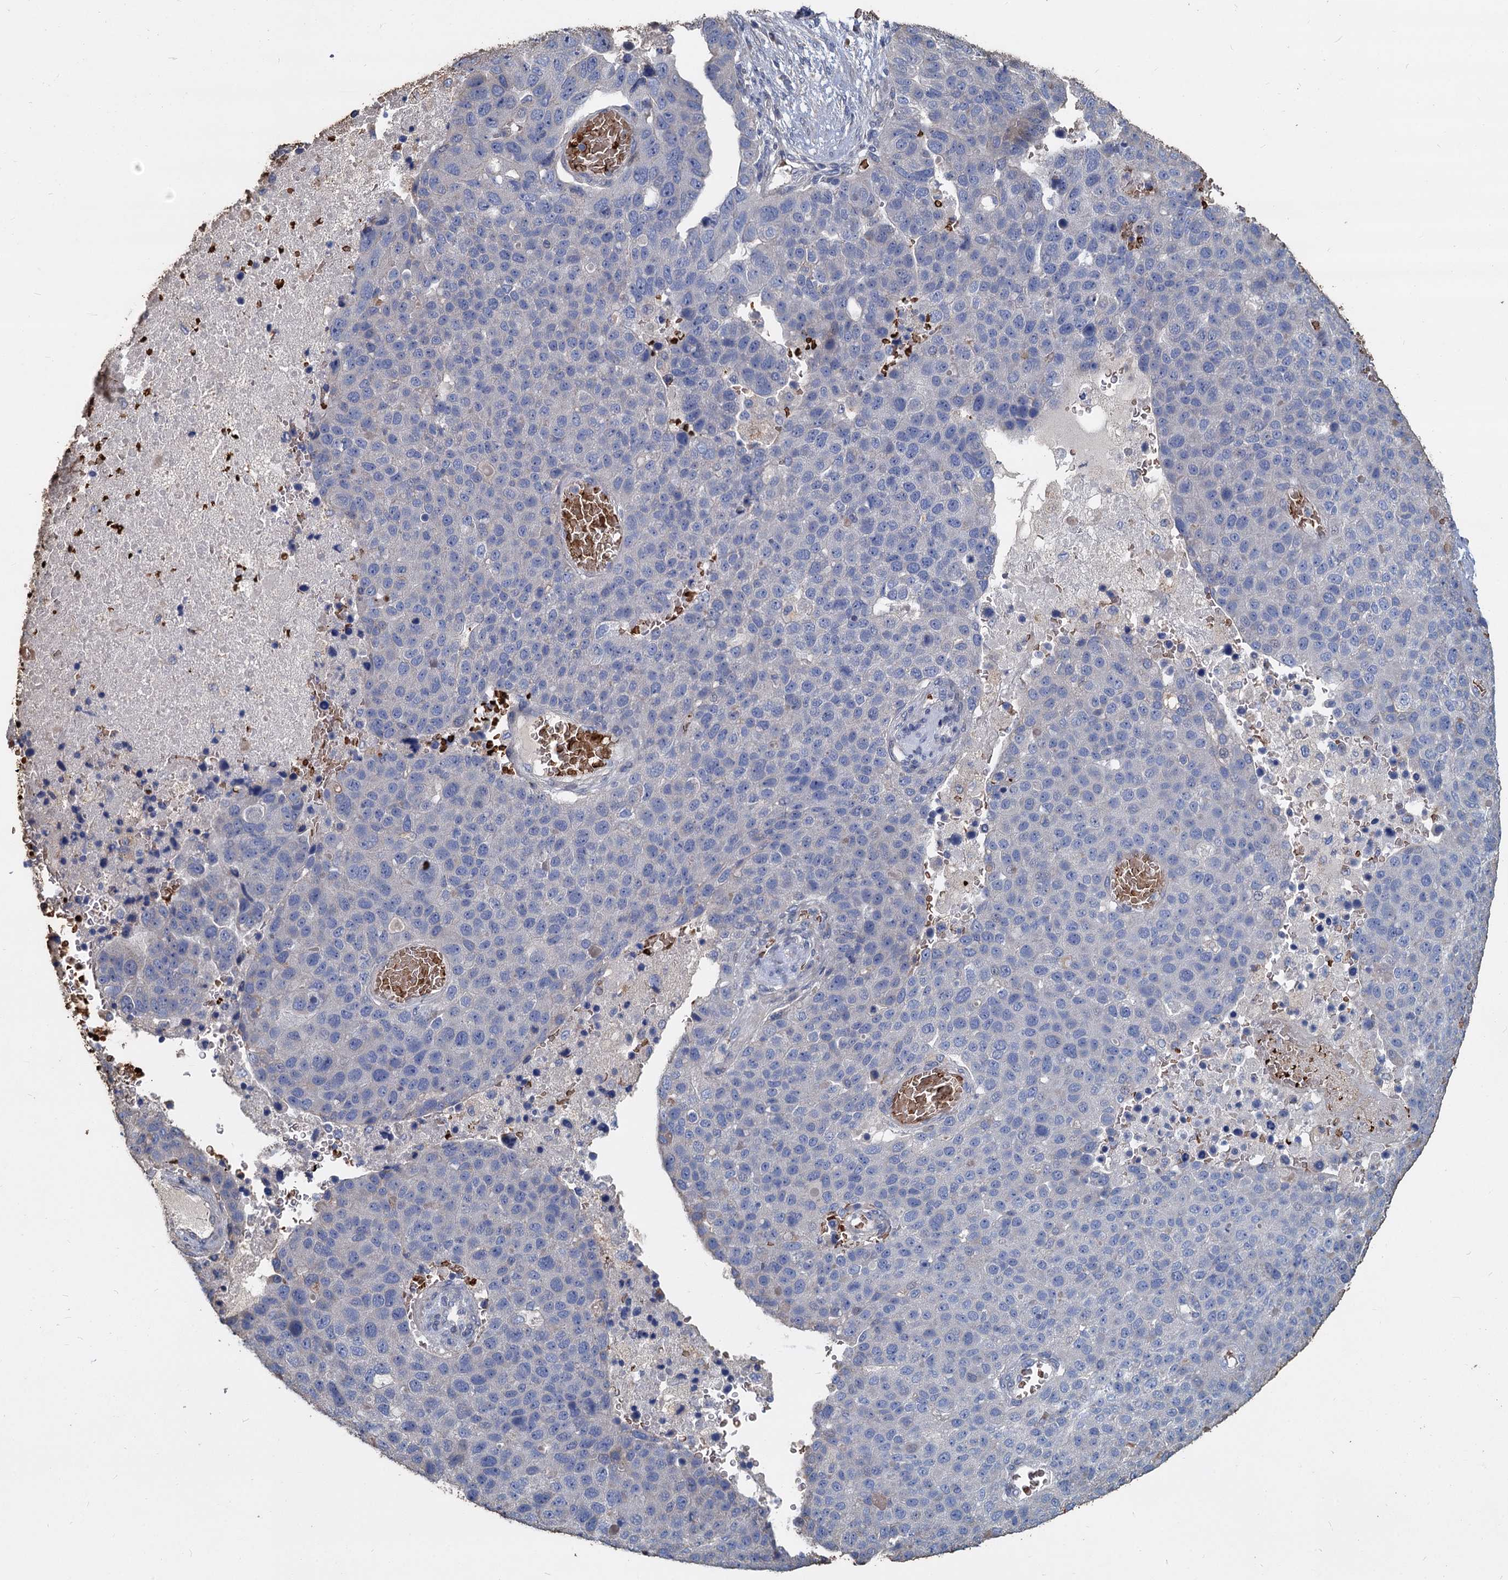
{"staining": {"intensity": "negative", "quantity": "none", "location": "none"}, "tissue": "pancreatic cancer", "cell_type": "Tumor cells", "image_type": "cancer", "snomed": [{"axis": "morphology", "description": "Adenocarcinoma, NOS"}, {"axis": "topography", "description": "Pancreas"}], "caption": "DAB immunohistochemical staining of human pancreatic adenocarcinoma displays no significant staining in tumor cells.", "gene": "TCTN2", "patient": {"sex": "female", "age": 61}}